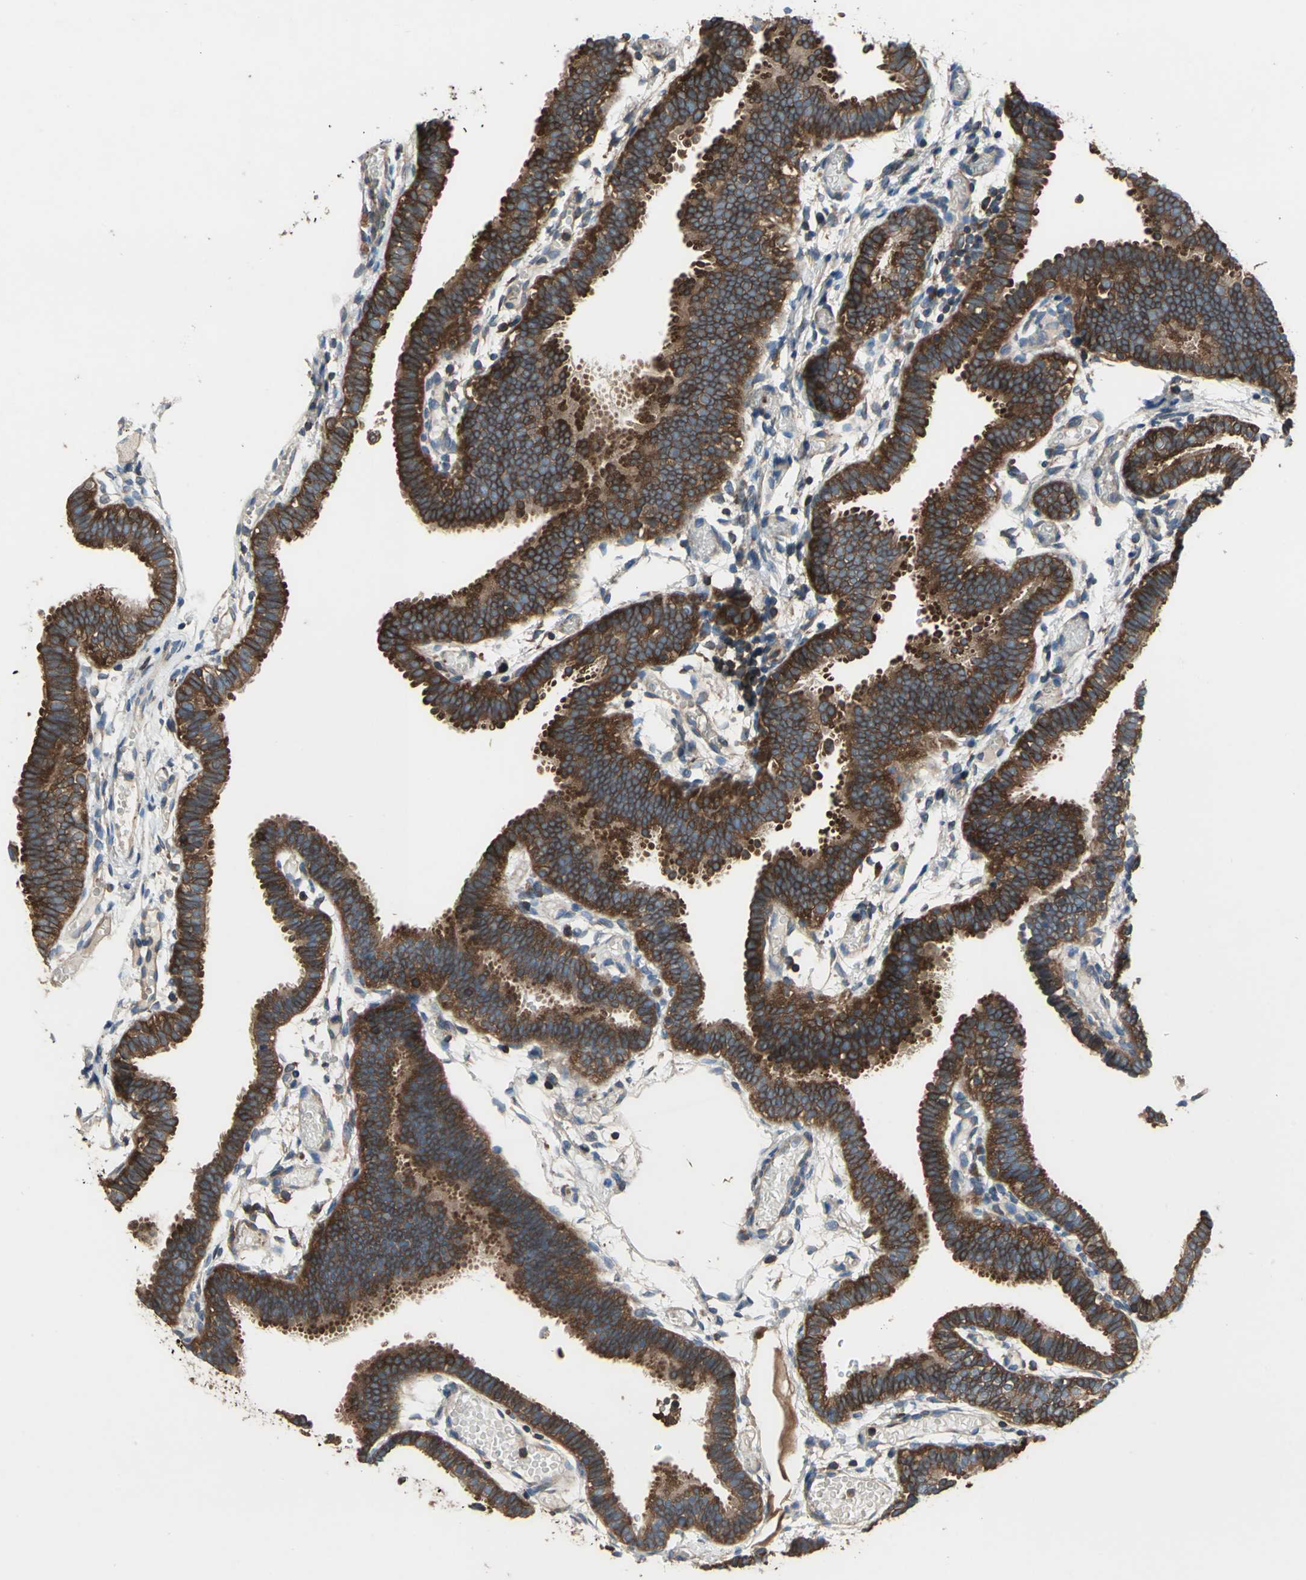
{"staining": {"intensity": "strong", "quantity": ">75%", "location": "cytoplasmic/membranous"}, "tissue": "fallopian tube", "cell_type": "Glandular cells", "image_type": "normal", "snomed": [{"axis": "morphology", "description": "Normal tissue, NOS"}, {"axis": "topography", "description": "Fallopian tube"}], "caption": "Fallopian tube stained with IHC reveals strong cytoplasmic/membranous positivity in about >75% of glandular cells.", "gene": "CAPN1", "patient": {"sex": "female", "age": 29}}